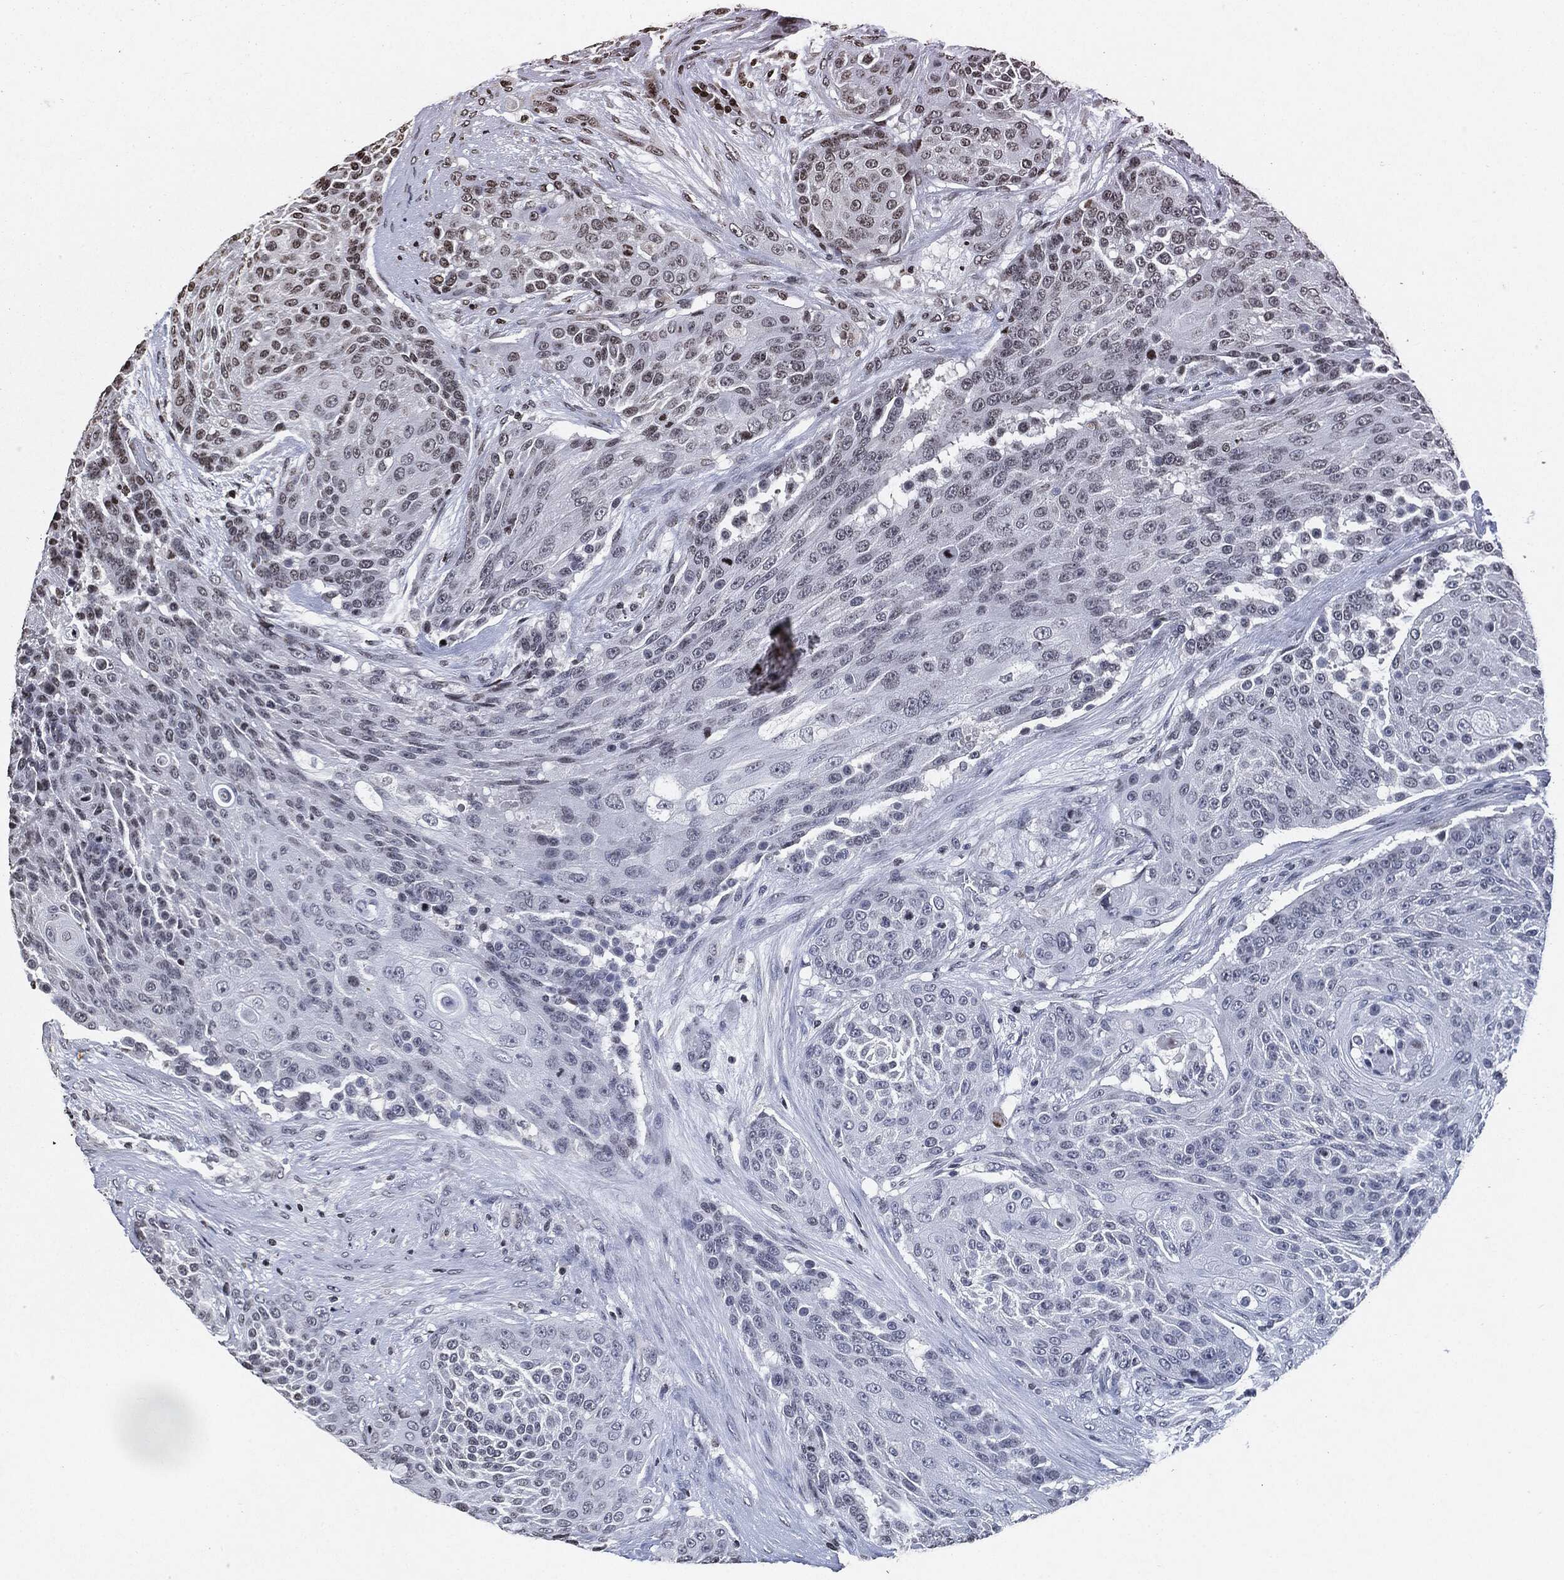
{"staining": {"intensity": "moderate", "quantity": "<25%", "location": "nuclear"}, "tissue": "urothelial cancer", "cell_type": "Tumor cells", "image_type": "cancer", "snomed": [{"axis": "morphology", "description": "Urothelial carcinoma, High grade"}, {"axis": "topography", "description": "Urinary bladder"}], "caption": "This is an image of immunohistochemistry (IHC) staining of urothelial cancer, which shows moderate staining in the nuclear of tumor cells.", "gene": "JUN", "patient": {"sex": "female", "age": 63}}